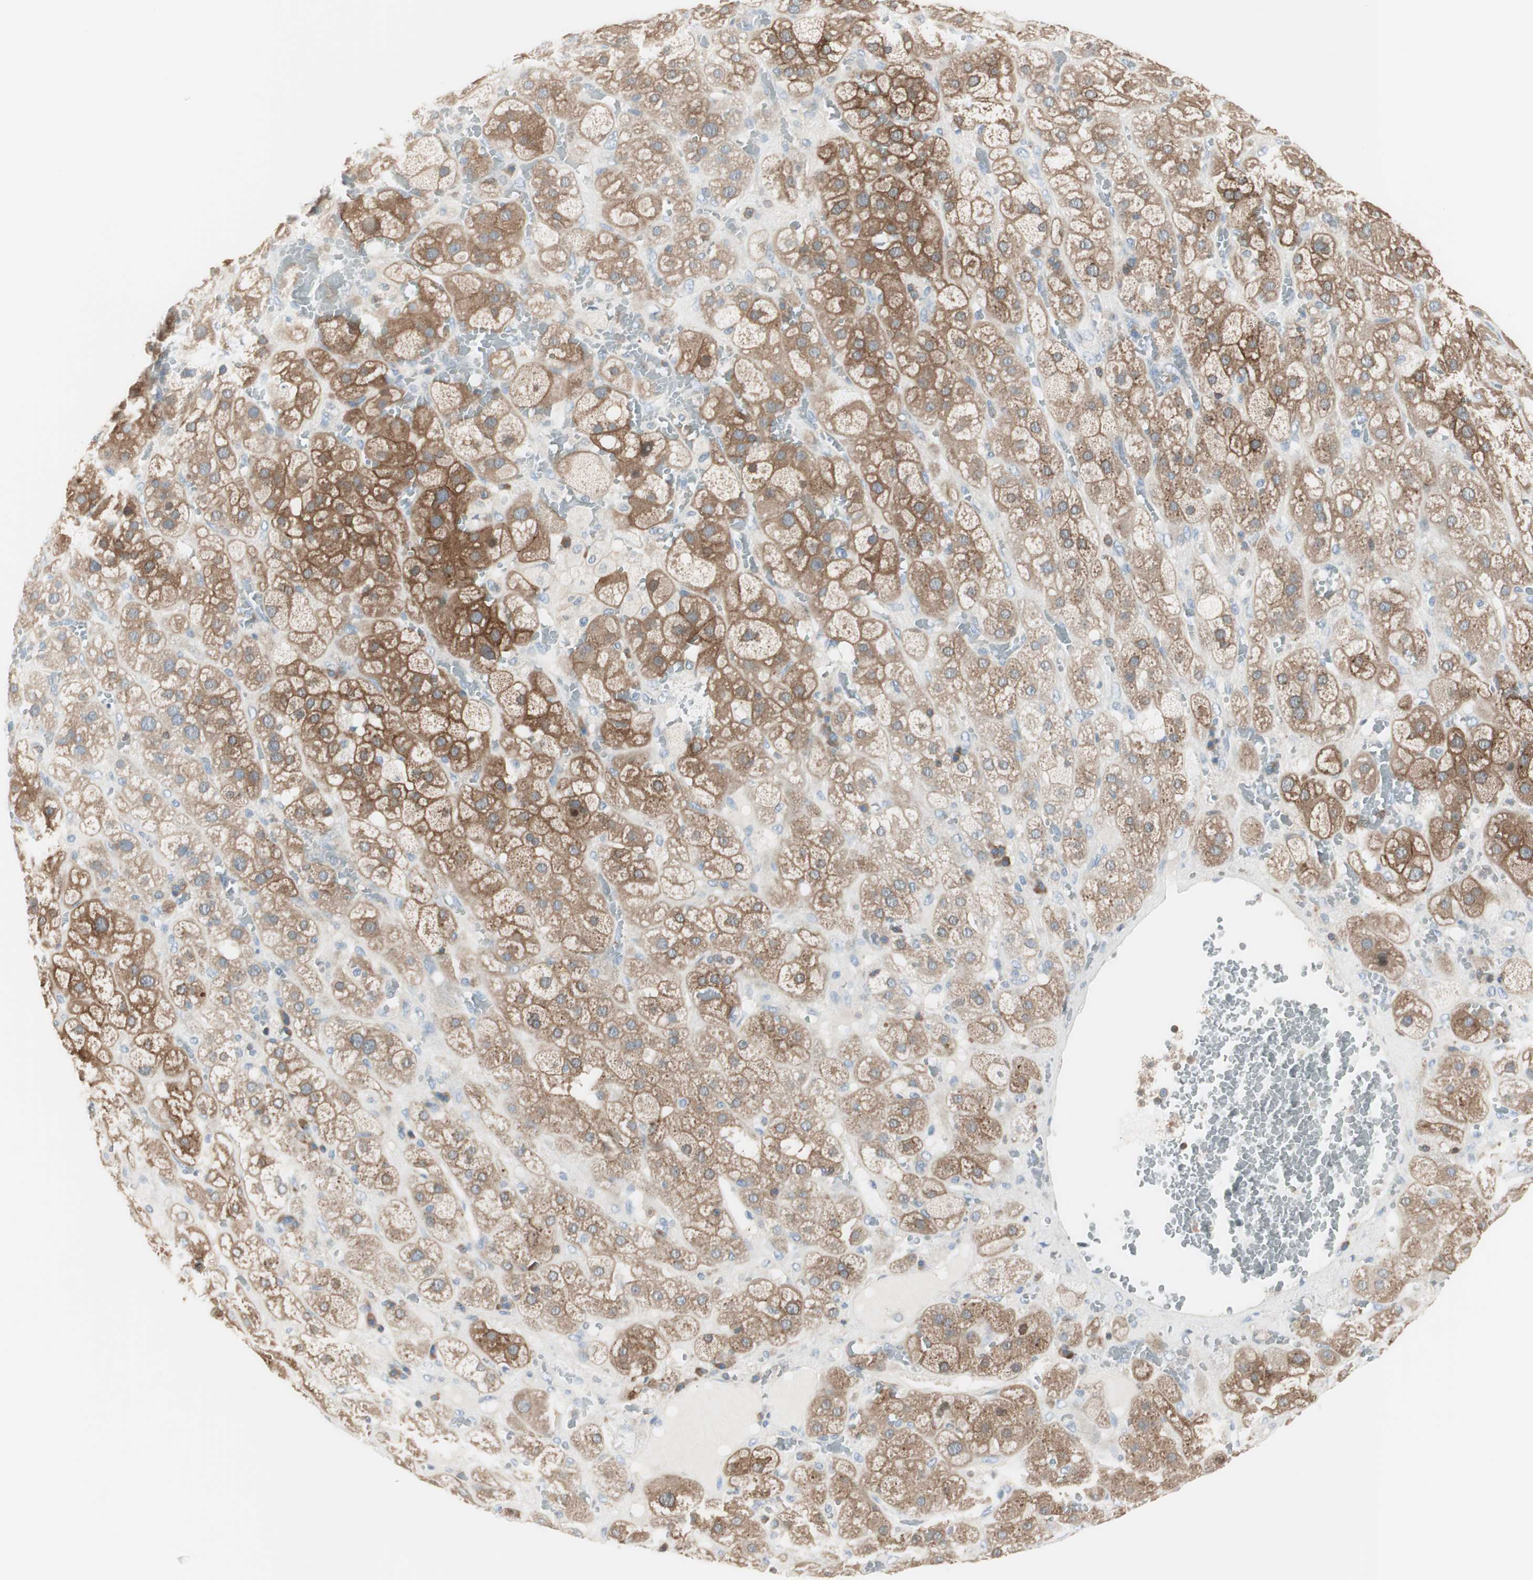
{"staining": {"intensity": "moderate", "quantity": ">75%", "location": "cytoplasmic/membranous"}, "tissue": "adrenal gland", "cell_type": "Glandular cells", "image_type": "normal", "snomed": [{"axis": "morphology", "description": "Normal tissue, NOS"}, {"axis": "topography", "description": "Adrenal gland"}], "caption": "Immunohistochemistry histopathology image of unremarkable adrenal gland: adrenal gland stained using immunohistochemistry (IHC) demonstrates medium levels of moderate protein expression localized specifically in the cytoplasmic/membranous of glandular cells, appearing as a cytoplasmic/membranous brown color.", "gene": "SLC9A3R1", "patient": {"sex": "female", "age": 47}}